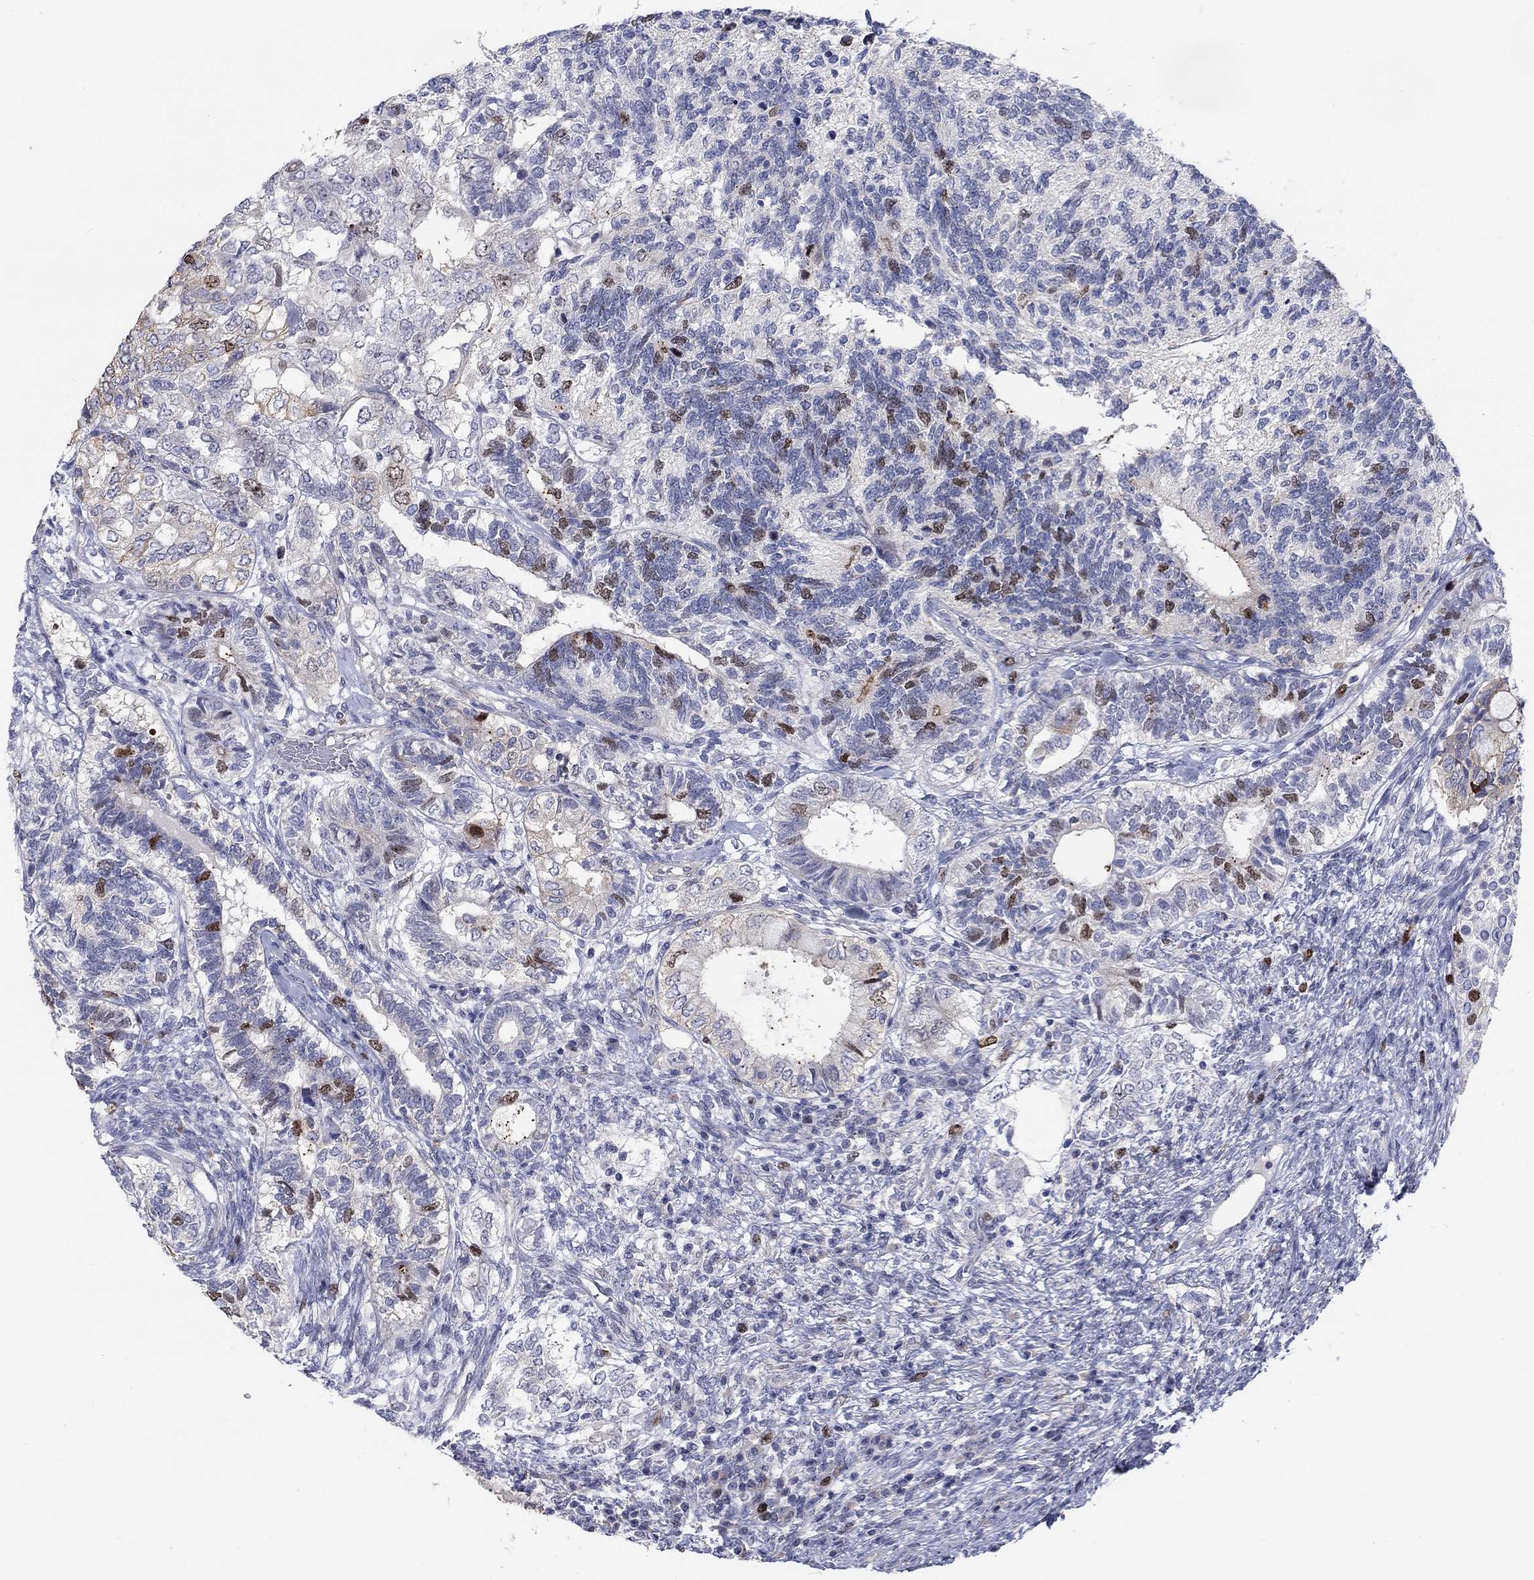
{"staining": {"intensity": "strong", "quantity": "<25%", "location": "nuclear"}, "tissue": "testis cancer", "cell_type": "Tumor cells", "image_type": "cancer", "snomed": [{"axis": "morphology", "description": "Seminoma, NOS"}, {"axis": "morphology", "description": "Carcinoma, Embryonal, NOS"}, {"axis": "topography", "description": "Testis"}], "caption": "IHC (DAB (3,3'-diaminobenzidine)) staining of human testis cancer shows strong nuclear protein positivity in approximately <25% of tumor cells.", "gene": "PRC1", "patient": {"sex": "male", "age": 41}}